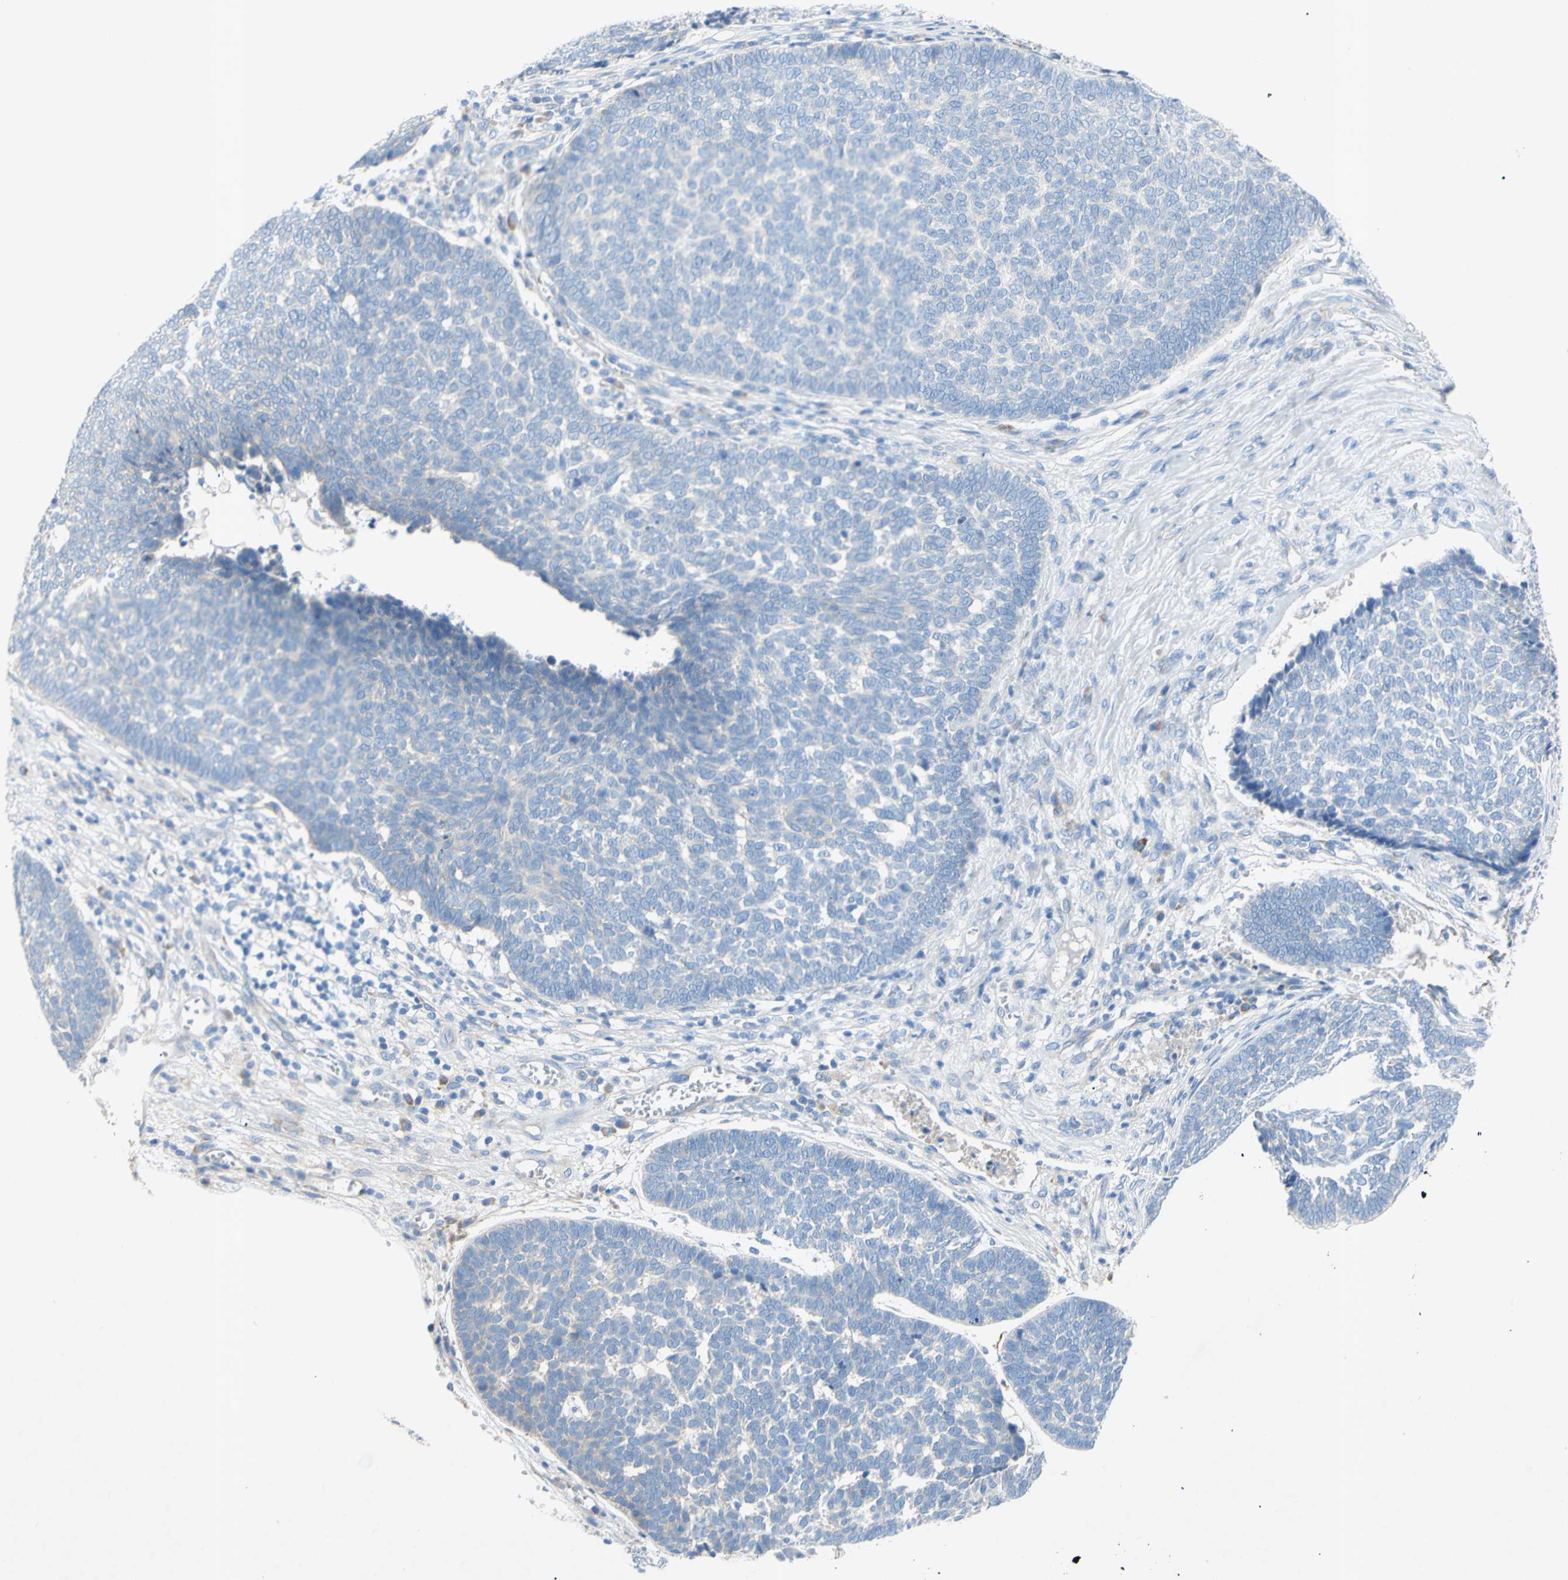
{"staining": {"intensity": "negative", "quantity": "none", "location": "none"}, "tissue": "skin cancer", "cell_type": "Tumor cells", "image_type": "cancer", "snomed": [{"axis": "morphology", "description": "Basal cell carcinoma"}, {"axis": "topography", "description": "Skin"}], "caption": "Micrograph shows no significant protein positivity in tumor cells of skin cancer.", "gene": "TMIGD2", "patient": {"sex": "male", "age": 84}}